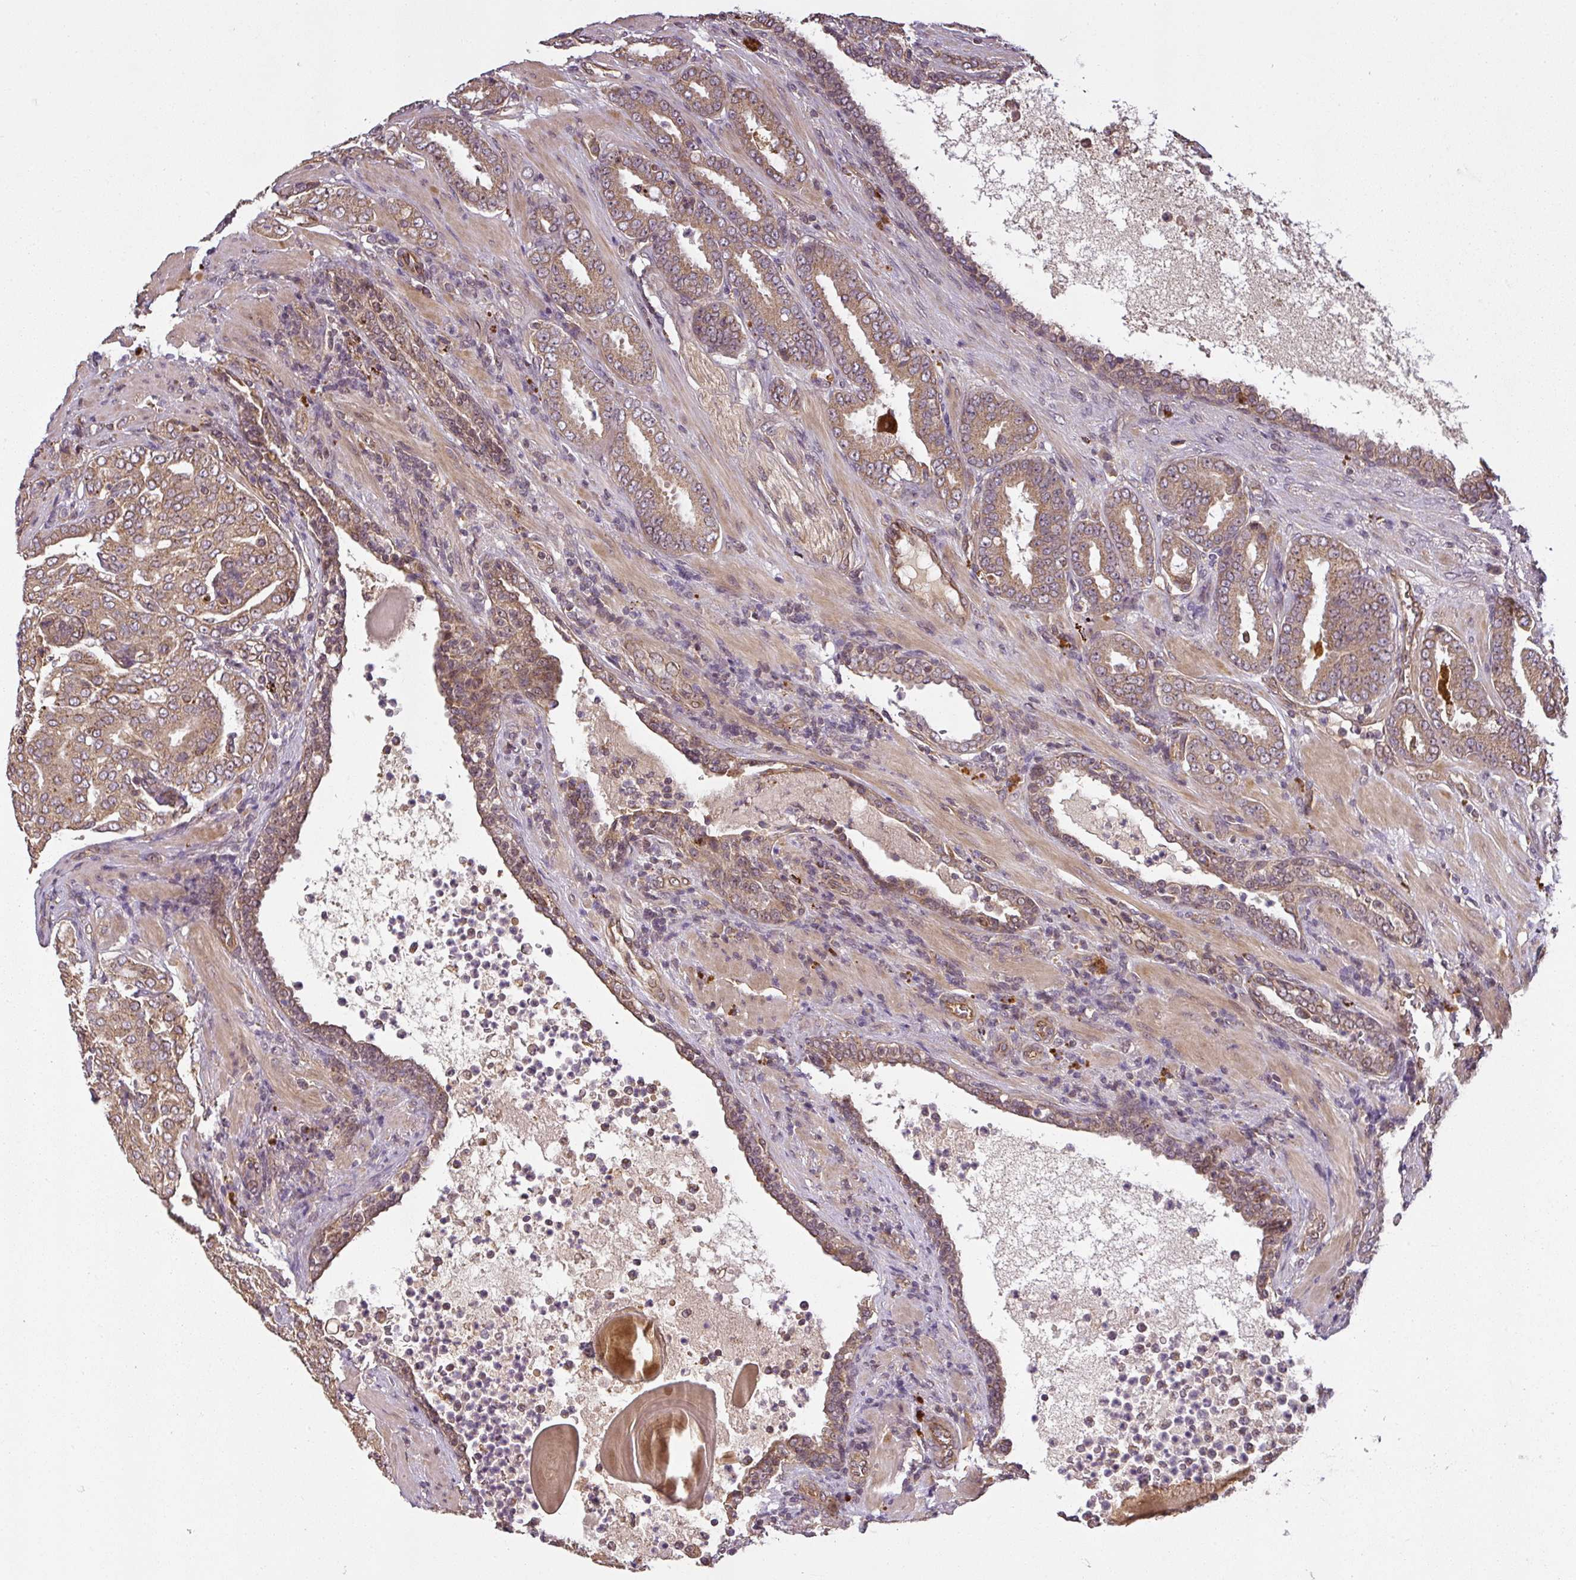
{"staining": {"intensity": "moderate", "quantity": ">75%", "location": "cytoplasmic/membranous"}, "tissue": "prostate cancer", "cell_type": "Tumor cells", "image_type": "cancer", "snomed": [{"axis": "morphology", "description": "Adenocarcinoma, High grade"}, {"axis": "topography", "description": "Prostate"}], "caption": "Immunohistochemistry photomicrograph of human prostate cancer stained for a protein (brown), which reveals medium levels of moderate cytoplasmic/membranous expression in about >75% of tumor cells.", "gene": "DIMT1", "patient": {"sex": "male", "age": 68}}